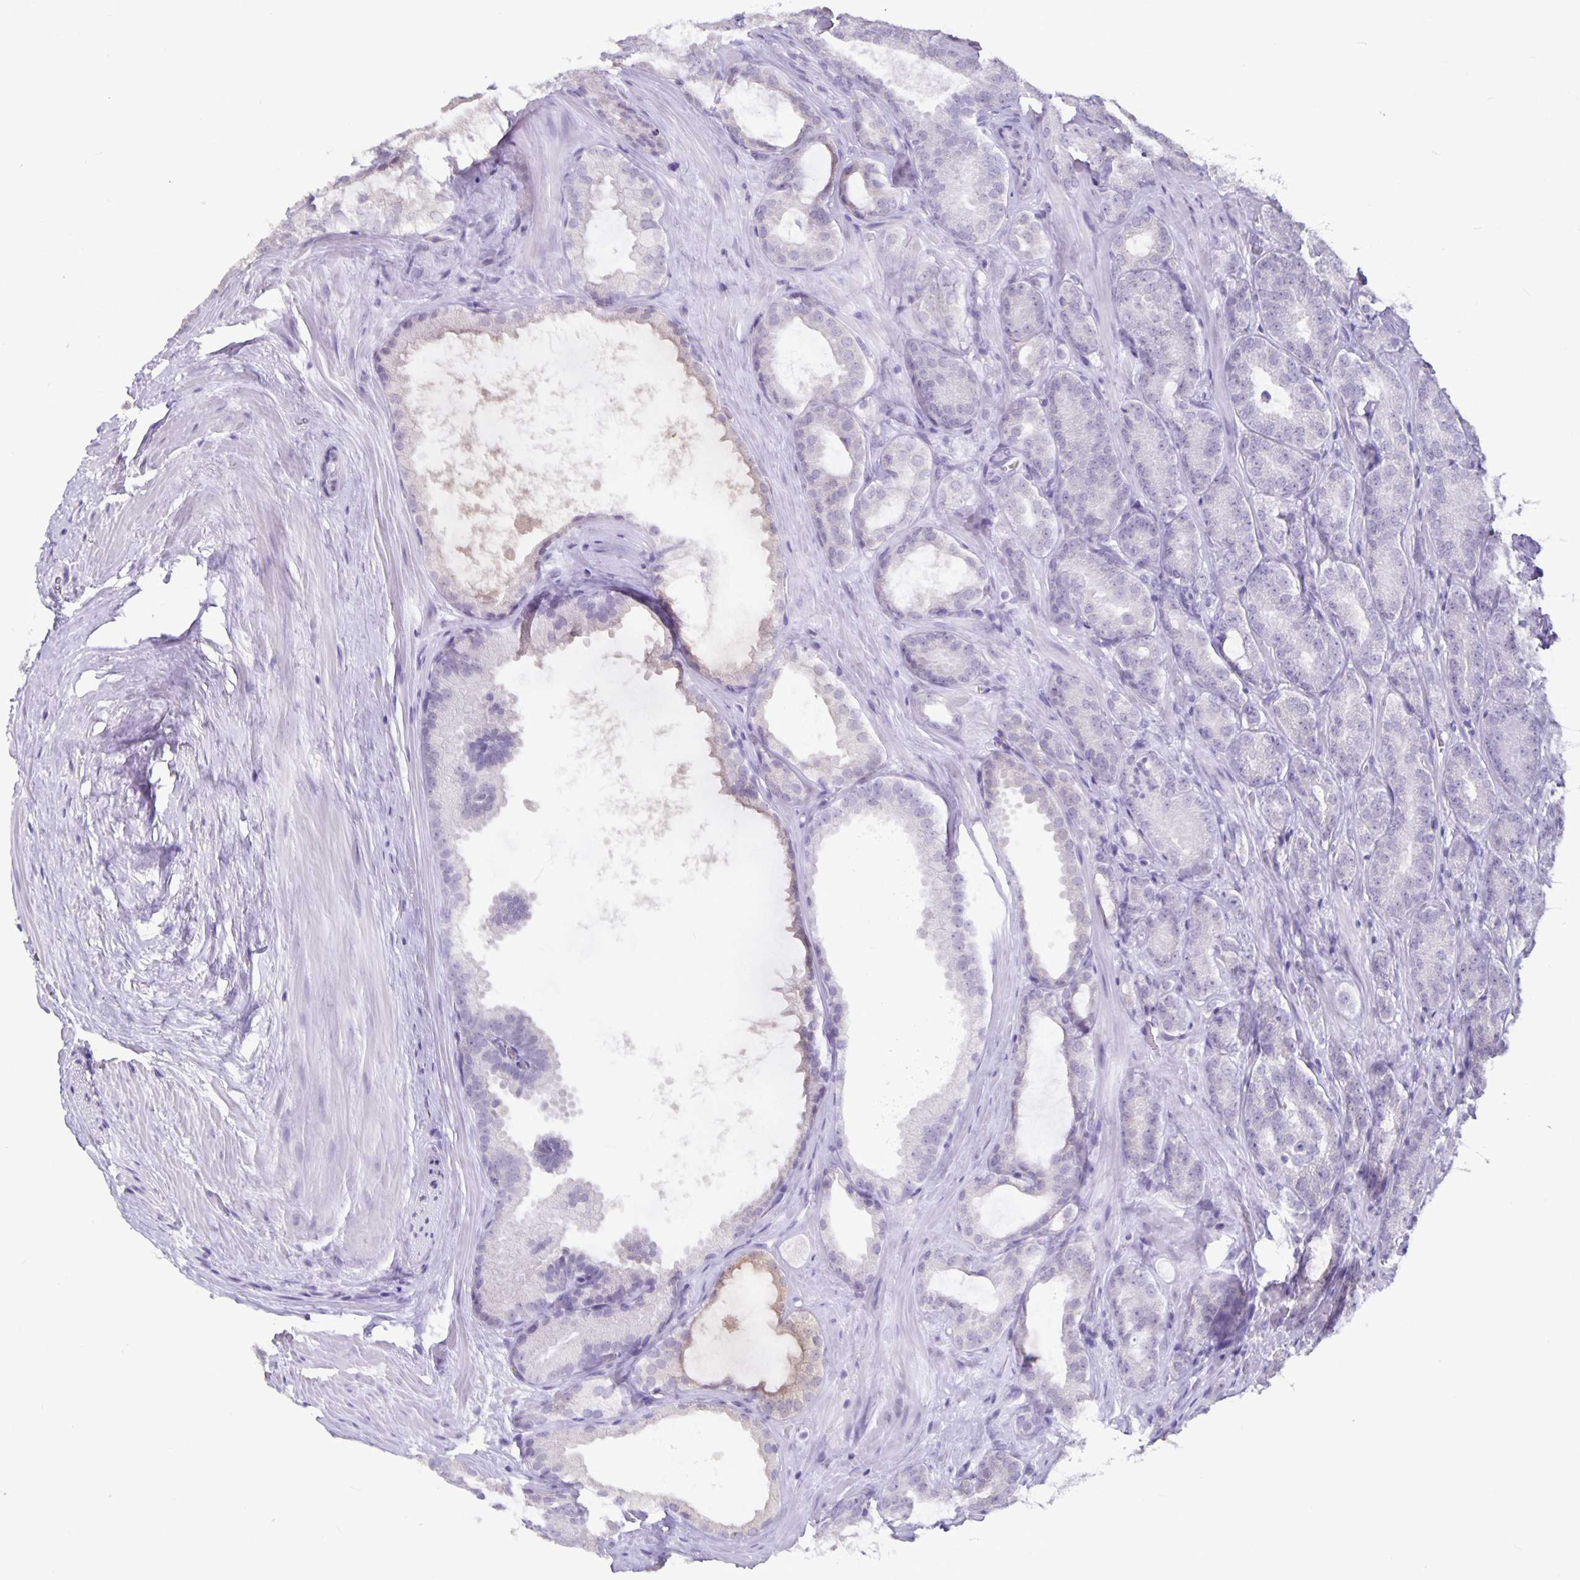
{"staining": {"intensity": "negative", "quantity": "none", "location": "none"}, "tissue": "prostate cancer", "cell_type": "Tumor cells", "image_type": "cancer", "snomed": [{"axis": "morphology", "description": "Adenocarcinoma, High grade"}, {"axis": "topography", "description": "Prostate"}], "caption": "High magnification brightfield microscopy of prostate cancer stained with DAB (3,3'-diaminobenzidine) (brown) and counterstained with hematoxylin (blue): tumor cells show no significant staining. (DAB IHC visualized using brightfield microscopy, high magnification).", "gene": "OLIG2", "patient": {"sex": "male", "age": 64}}